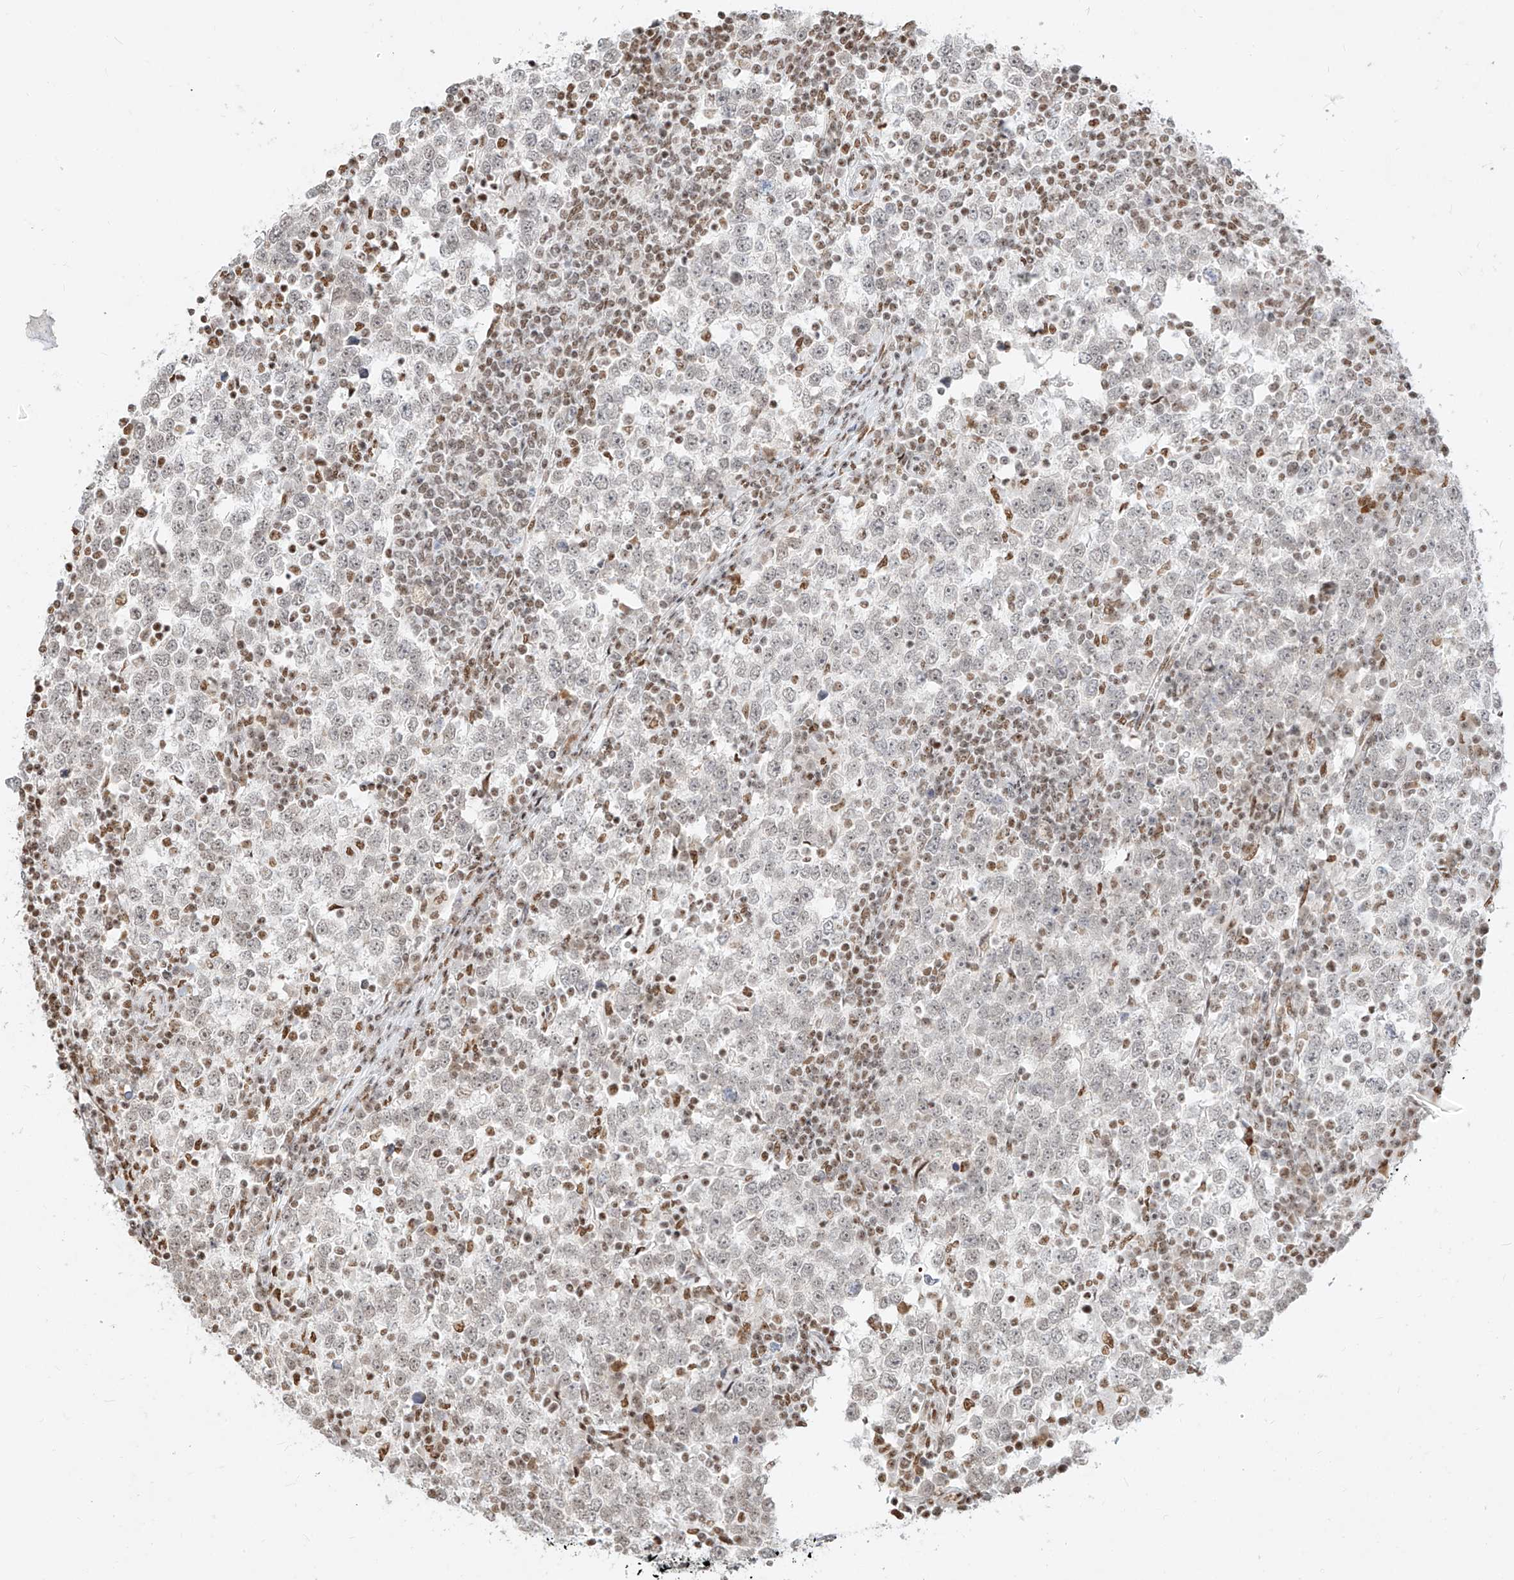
{"staining": {"intensity": "negative", "quantity": "none", "location": "none"}, "tissue": "testis cancer", "cell_type": "Tumor cells", "image_type": "cancer", "snomed": [{"axis": "morphology", "description": "Seminoma, NOS"}, {"axis": "topography", "description": "Testis"}], "caption": "IHC photomicrograph of neoplastic tissue: human testis cancer stained with DAB (3,3'-diaminobenzidine) shows no significant protein expression in tumor cells.", "gene": "NHSL1", "patient": {"sex": "male", "age": 65}}